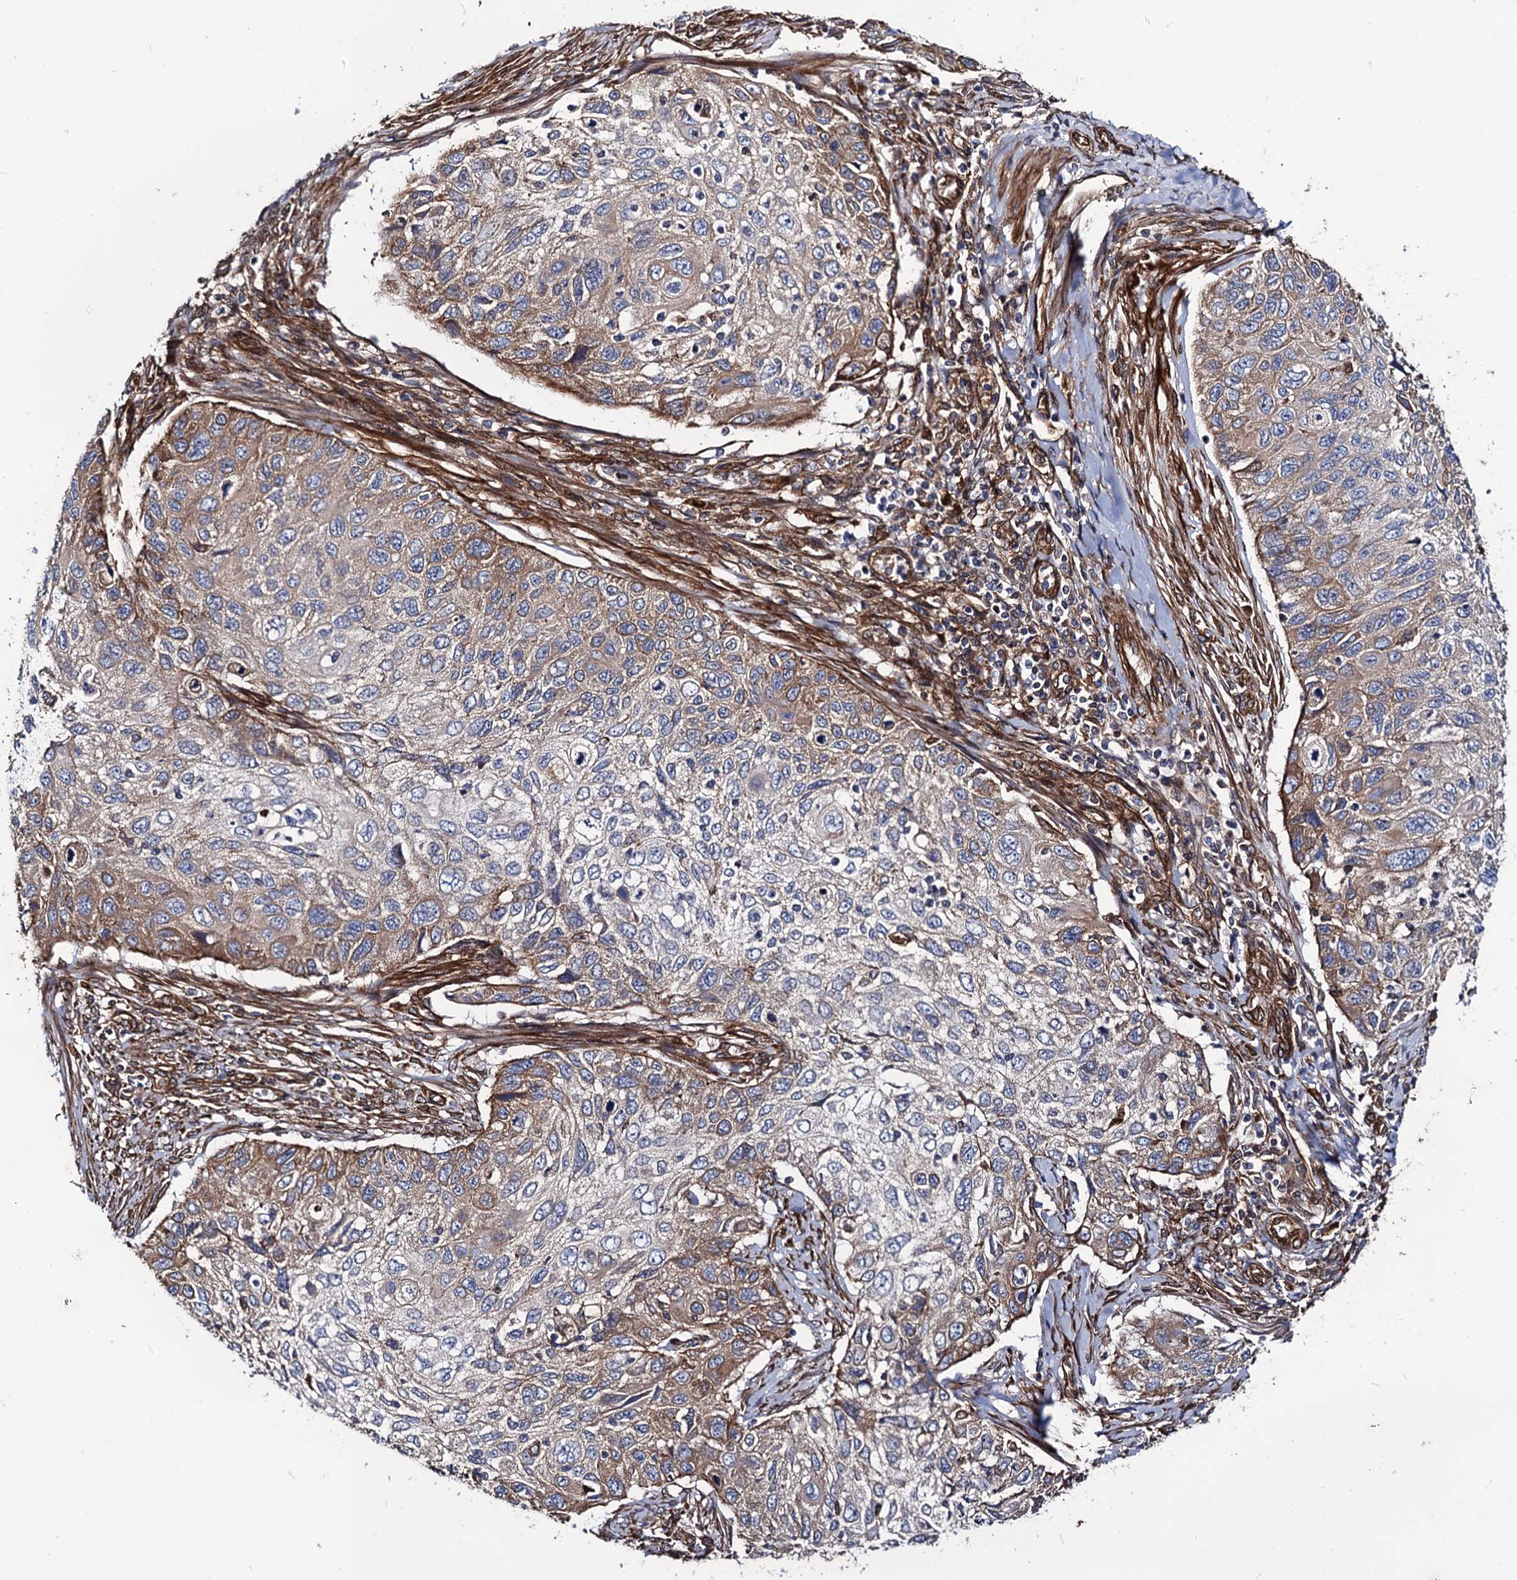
{"staining": {"intensity": "moderate", "quantity": "25%-75%", "location": "cytoplasmic/membranous"}, "tissue": "cervical cancer", "cell_type": "Tumor cells", "image_type": "cancer", "snomed": [{"axis": "morphology", "description": "Squamous cell carcinoma, NOS"}, {"axis": "topography", "description": "Cervix"}], "caption": "Tumor cells show medium levels of moderate cytoplasmic/membranous positivity in about 25%-75% of cells in cervical cancer (squamous cell carcinoma). The staining was performed using DAB, with brown indicating positive protein expression. Nuclei are stained blue with hematoxylin.", "gene": "CIP2A", "patient": {"sex": "female", "age": 70}}